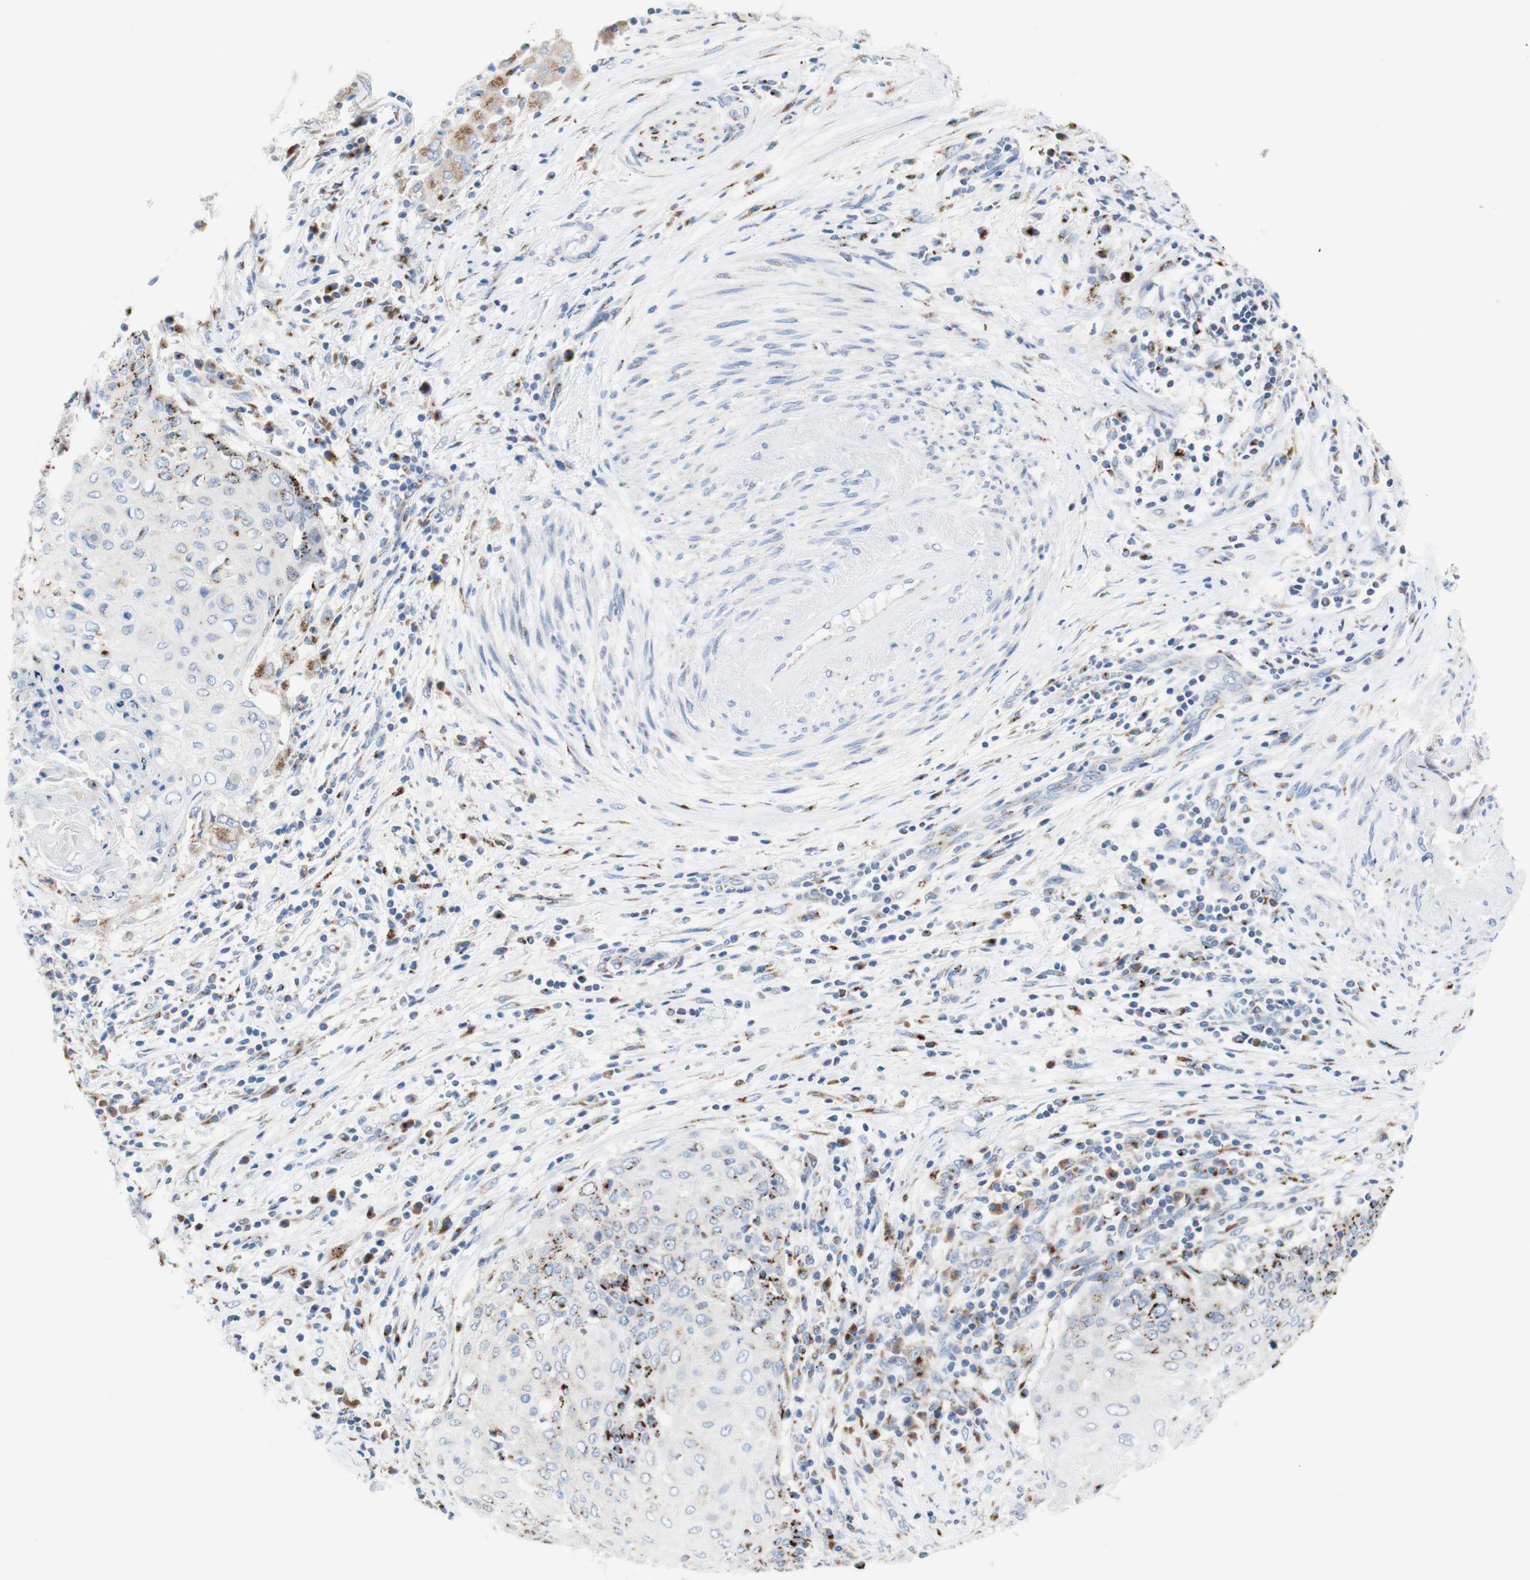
{"staining": {"intensity": "moderate", "quantity": "25%-75%", "location": "cytoplasmic/membranous"}, "tissue": "cervical cancer", "cell_type": "Tumor cells", "image_type": "cancer", "snomed": [{"axis": "morphology", "description": "Squamous cell carcinoma, NOS"}, {"axis": "topography", "description": "Cervix"}], "caption": "Tumor cells display medium levels of moderate cytoplasmic/membranous expression in approximately 25%-75% of cells in human cervical cancer. (DAB IHC with brightfield microscopy, high magnification).", "gene": "GALNT2", "patient": {"sex": "female", "age": 39}}